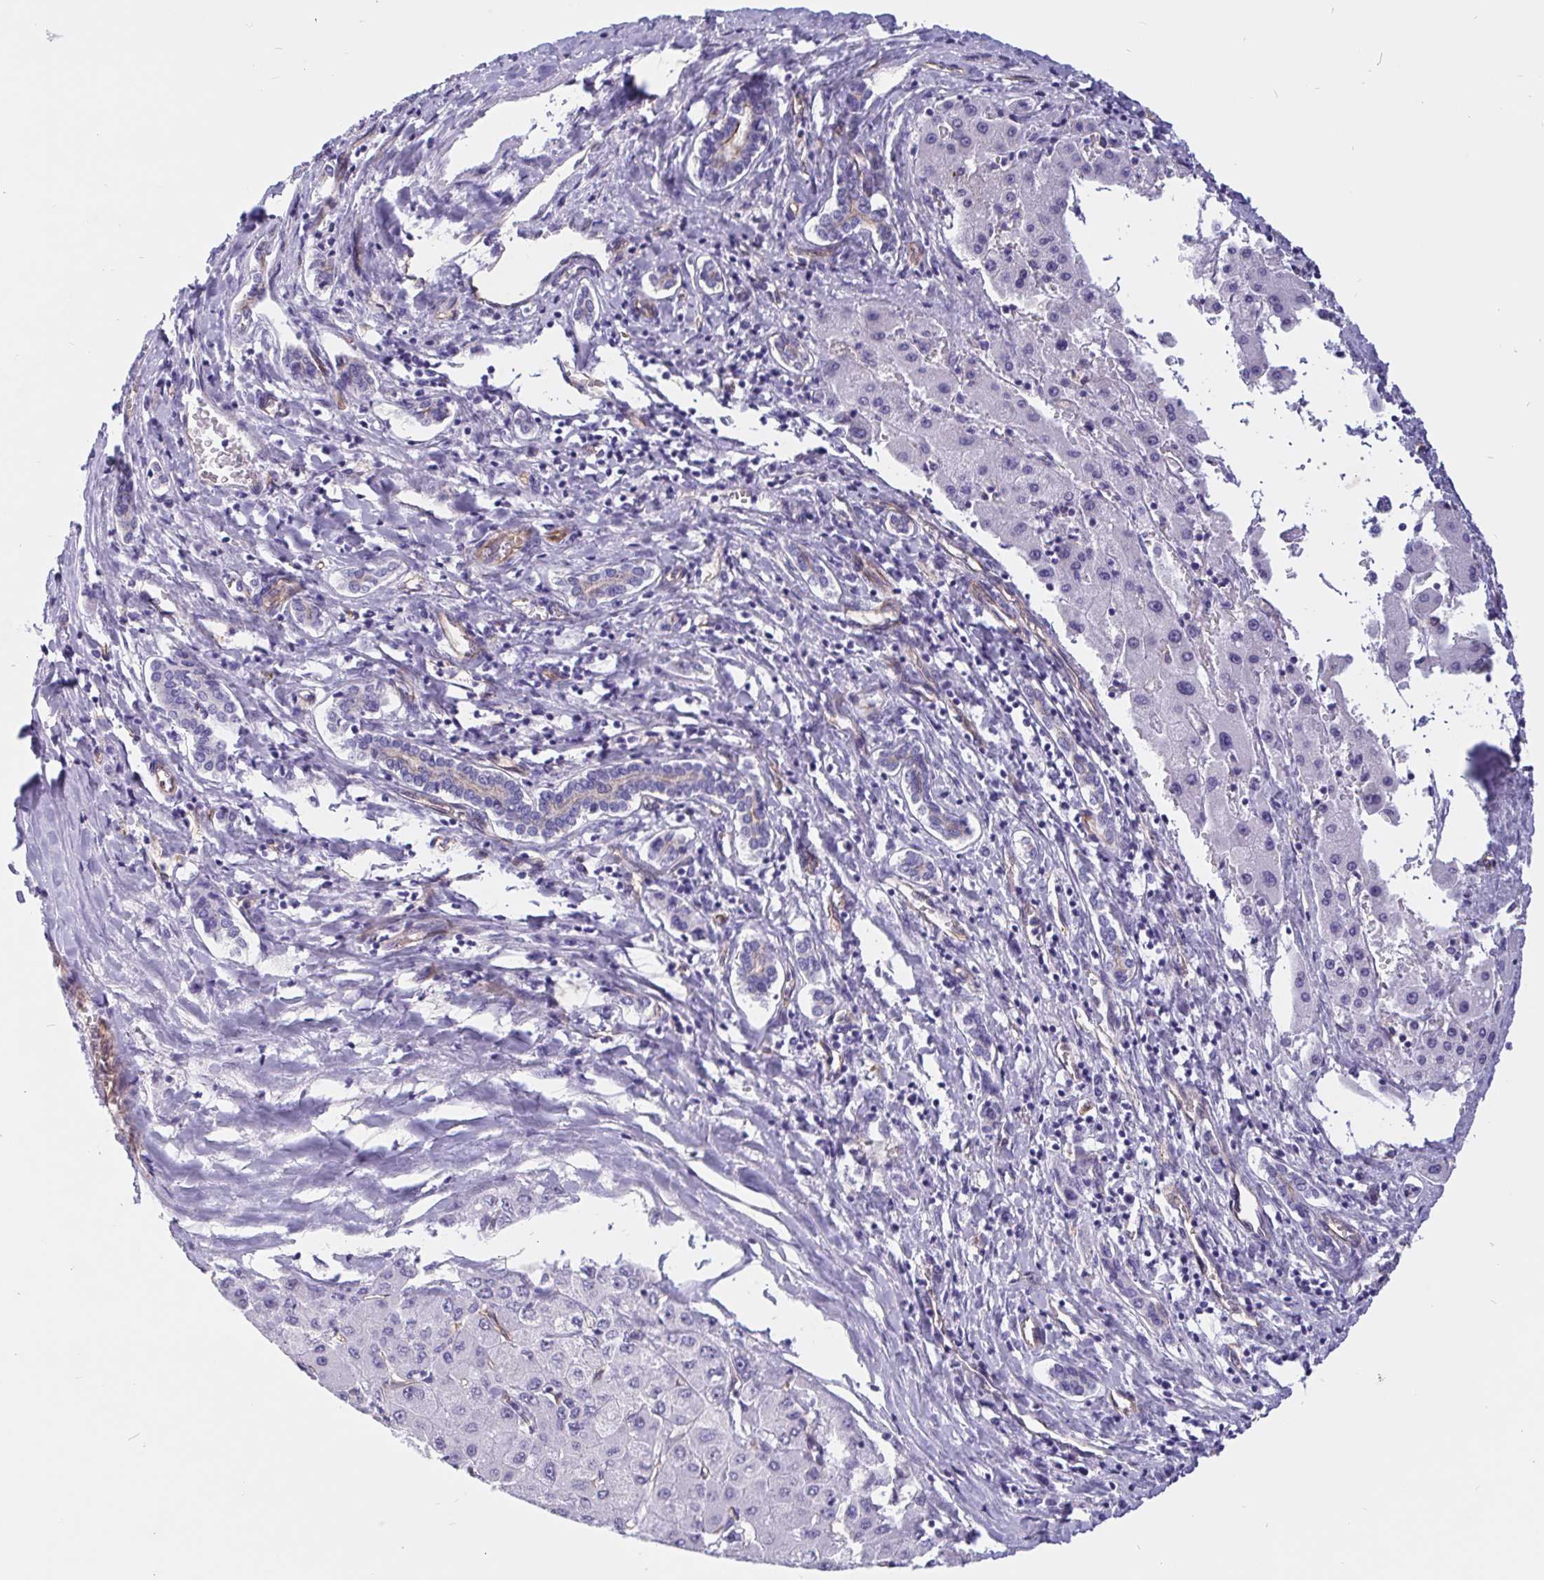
{"staining": {"intensity": "negative", "quantity": "none", "location": "none"}, "tissue": "liver cancer", "cell_type": "Tumor cells", "image_type": "cancer", "snomed": [{"axis": "morphology", "description": "Carcinoma, Hepatocellular, NOS"}, {"axis": "topography", "description": "Liver"}], "caption": "Image shows no significant protein positivity in tumor cells of liver cancer. (DAB (3,3'-diaminobenzidine) immunohistochemistry (IHC), high magnification).", "gene": "LIMCH1", "patient": {"sex": "male", "age": 40}}